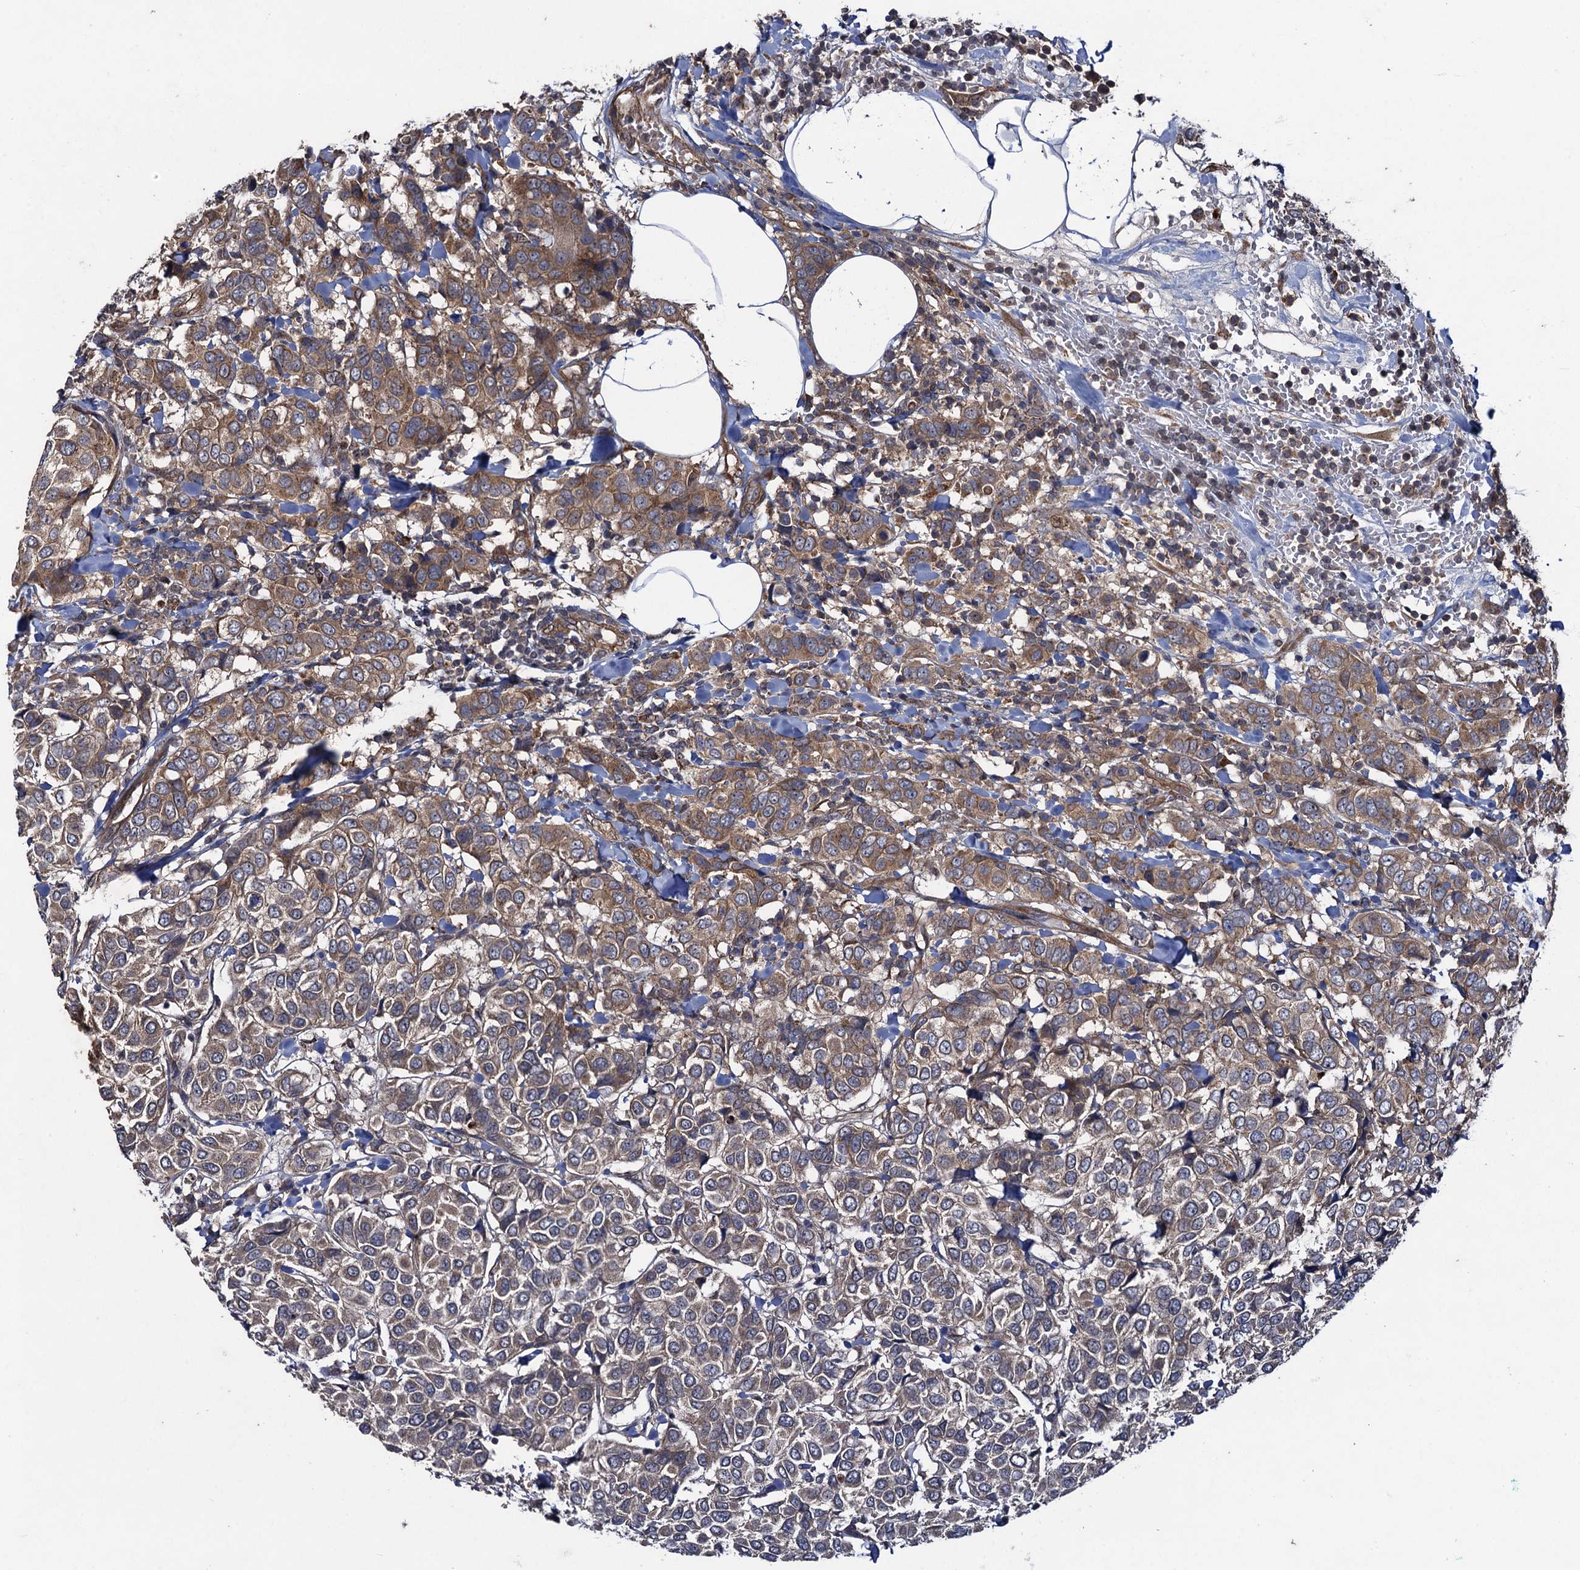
{"staining": {"intensity": "moderate", "quantity": ">75%", "location": "cytoplasmic/membranous"}, "tissue": "breast cancer", "cell_type": "Tumor cells", "image_type": "cancer", "snomed": [{"axis": "morphology", "description": "Duct carcinoma"}, {"axis": "topography", "description": "Breast"}], "caption": "Immunohistochemistry (DAB (3,3'-diaminobenzidine)) staining of human infiltrating ductal carcinoma (breast) shows moderate cytoplasmic/membranous protein staining in approximately >75% of tumor cells.", "gene": "HAUS1", "patient": {"sex": "female", "age": 55}}